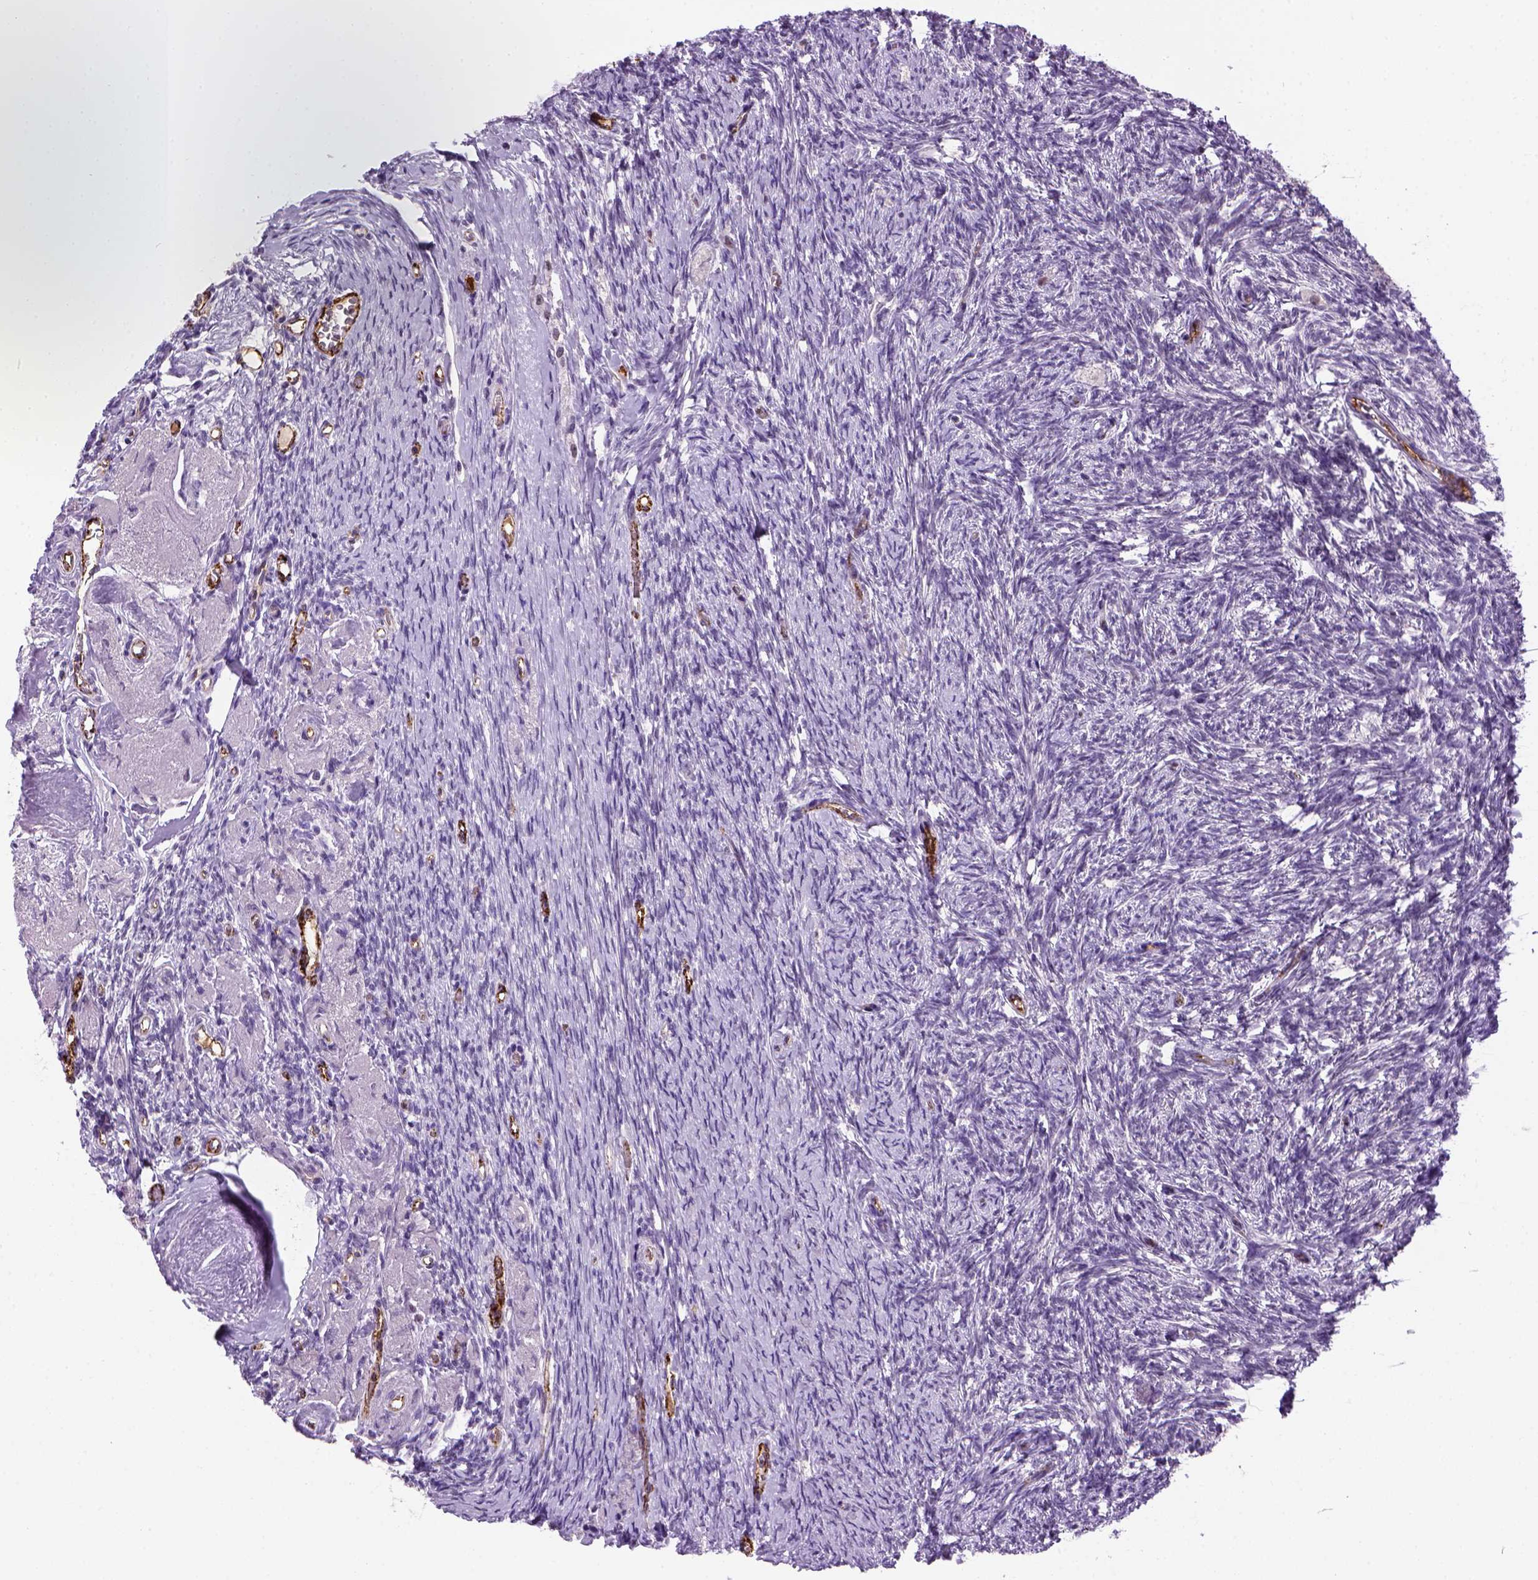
{"staining": {"intensity": "negative", "quantity": "none", "location": "none"}, "tissue": "ovary", "cell_type": "Ovarian stroma cells", "image_type": "normal", "snomed": [{"axis": "morphology", "description": "Normal tissue, NOS"}, {"axis": "topography", "description": "Ovary"}], "caption": "This is an IHC histopathology image of benign human ovary. There is no staining in ovarian stroma cells.", "gene": "VWF", "patient": {"sex": "female", "age": 72}}